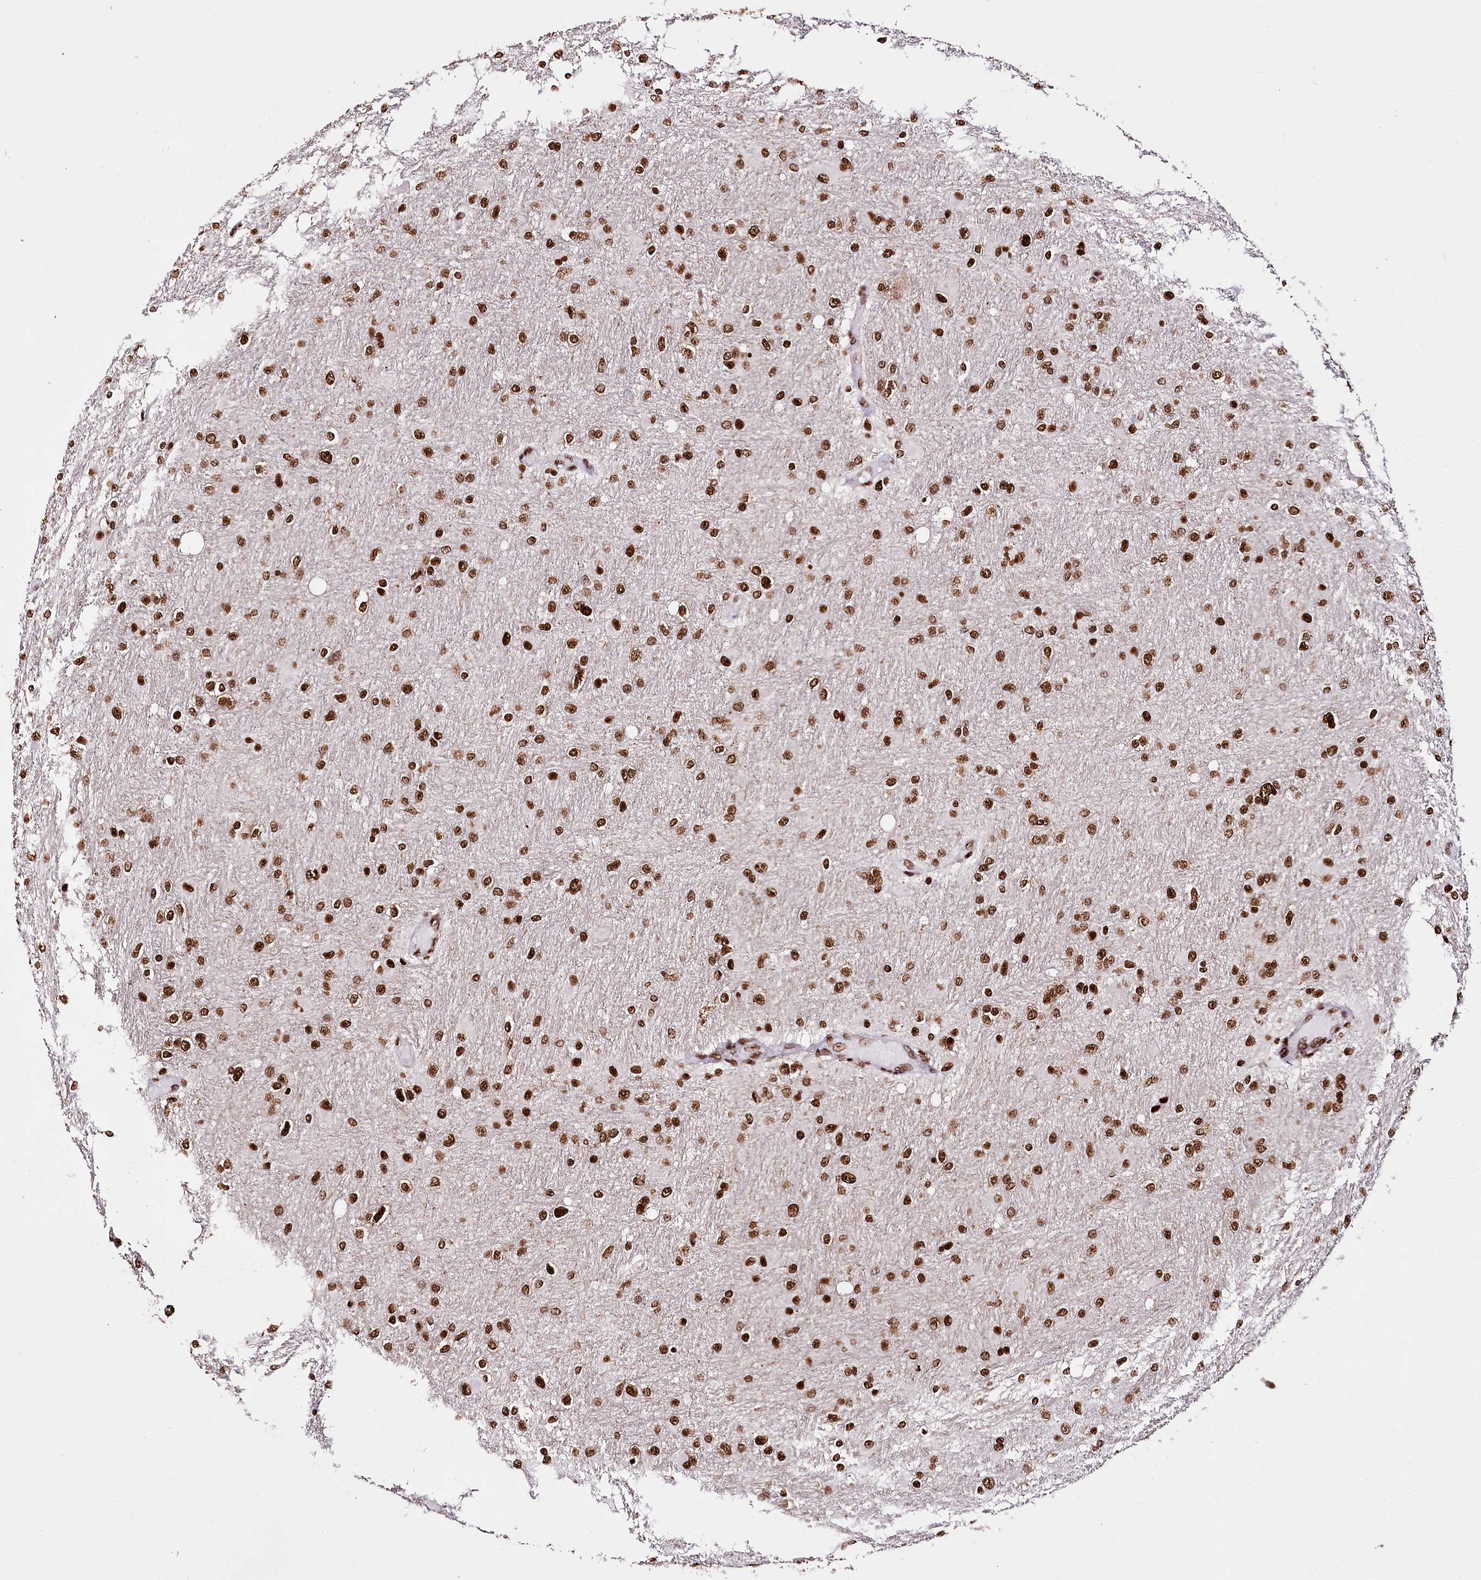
{"staining": {"intensity": "strong", "quantity": ">75%", "location": "nuclear"}, "tissue": "glioma", "cell_type": "Tumor cells", "image_type": "cancer", "snomed": [{"axis": "morphology", "description": "Glioma, malignant, High grade"}, {"axis": "topography", "description": "Cerebral cortex"}], "caption": "There is high levels of strong nuclear positivity in tumor cells of malignant glioma (high-grade), as demonstrated by immunohistochemical staining (brown color).", "gene": "SMARCE1", "patient": {"sex": "female", "age": 36}}